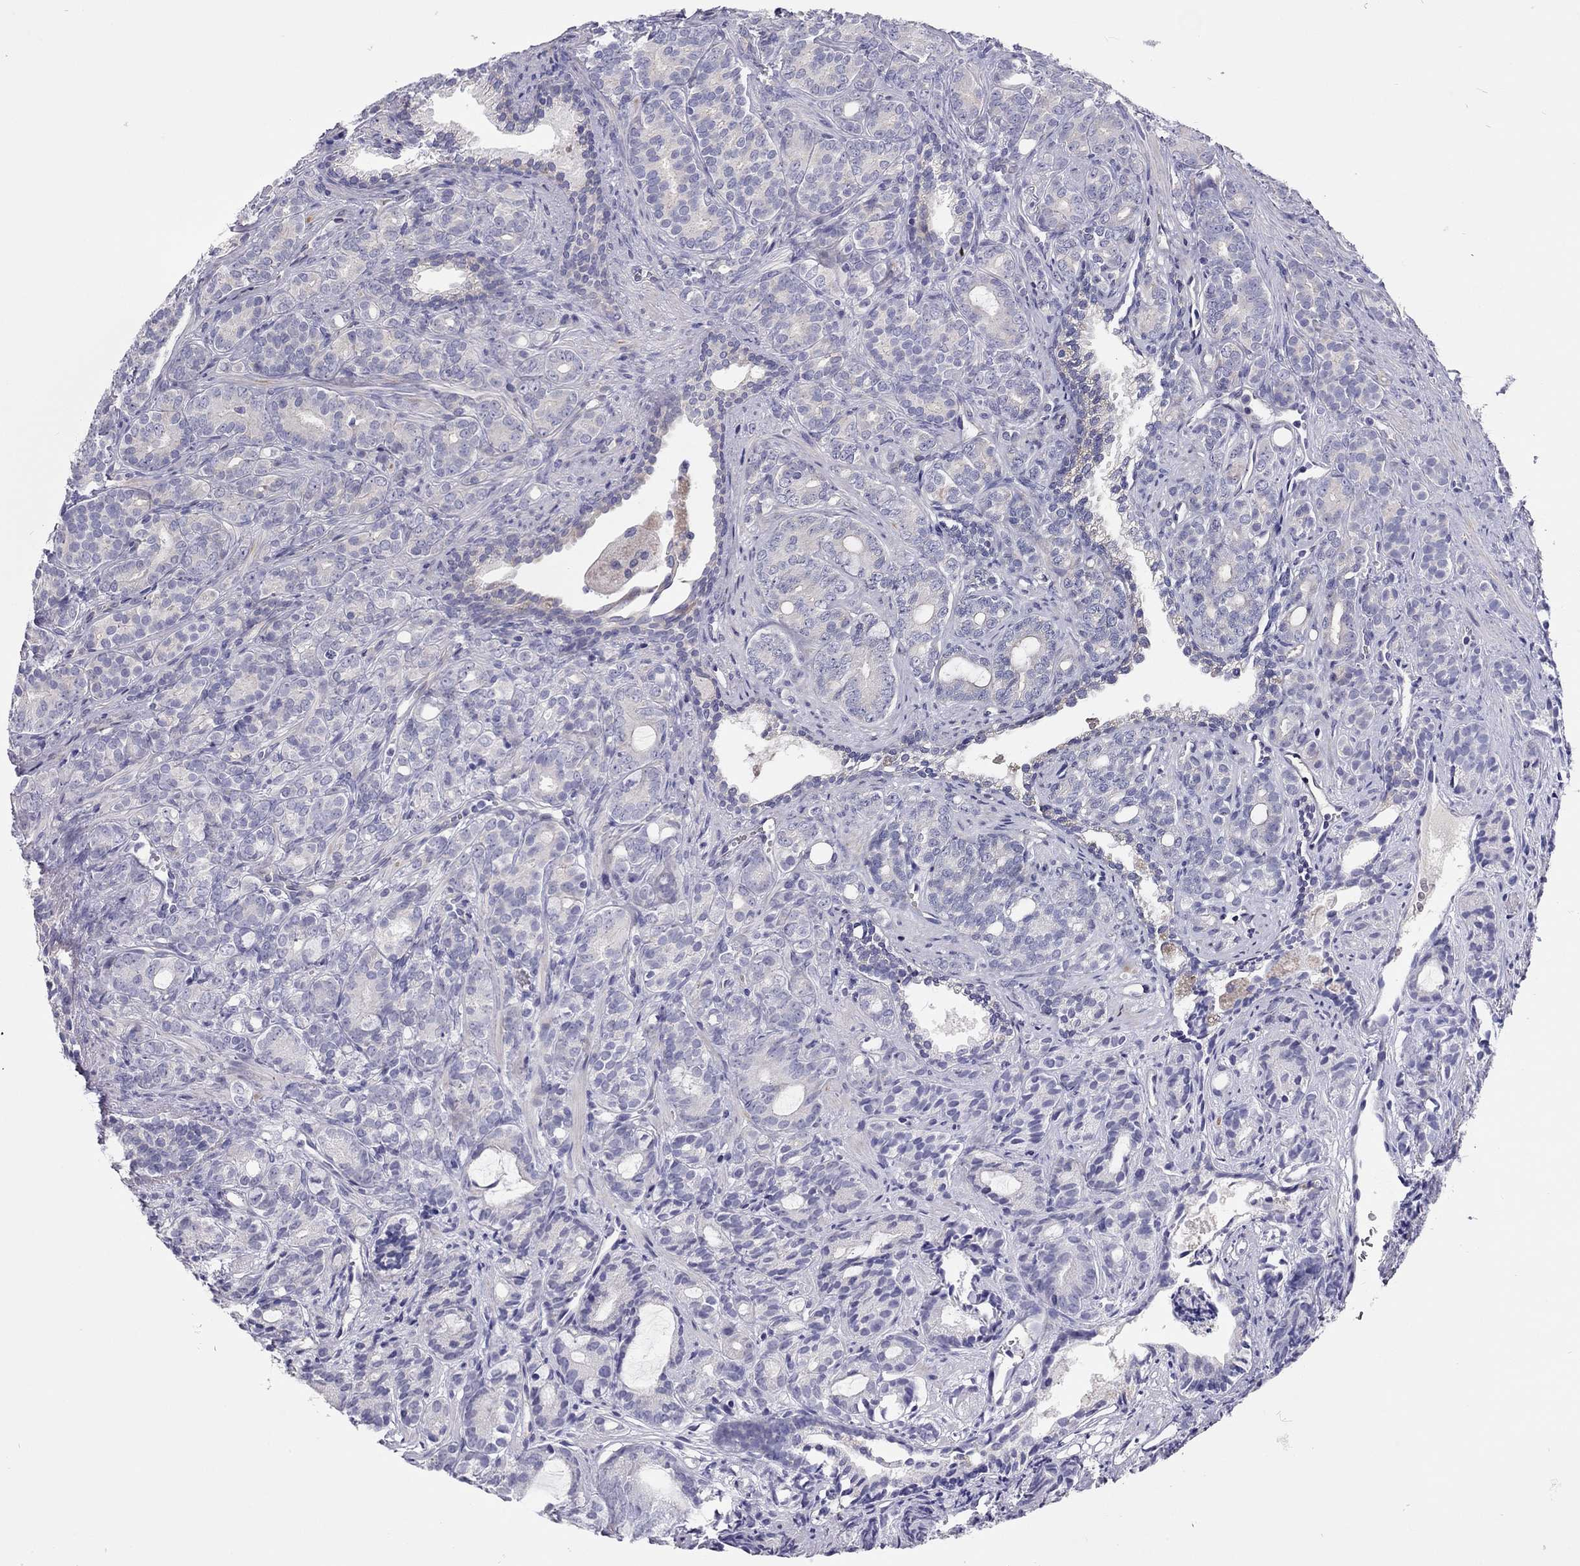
{"staining": {"intensity": "negative", "quantity": "none", "location": "none"}, "tissue": "prostate cancer", "cell_type": "Tumor cells", "image_type": "cancer", "snomed": [{"axis": "morphology", "description": "Adenocarcinoma, High grade"}, {"axis": "topography", "description": "Prostate"}], "caption": "Immunohistochemistry of human prostate cancer (adenocarcinoma (high-grade)) displays no positivity in tumor cells.", "gene": "SCARB1", "patient": {"sex": "male", "age": 84}}